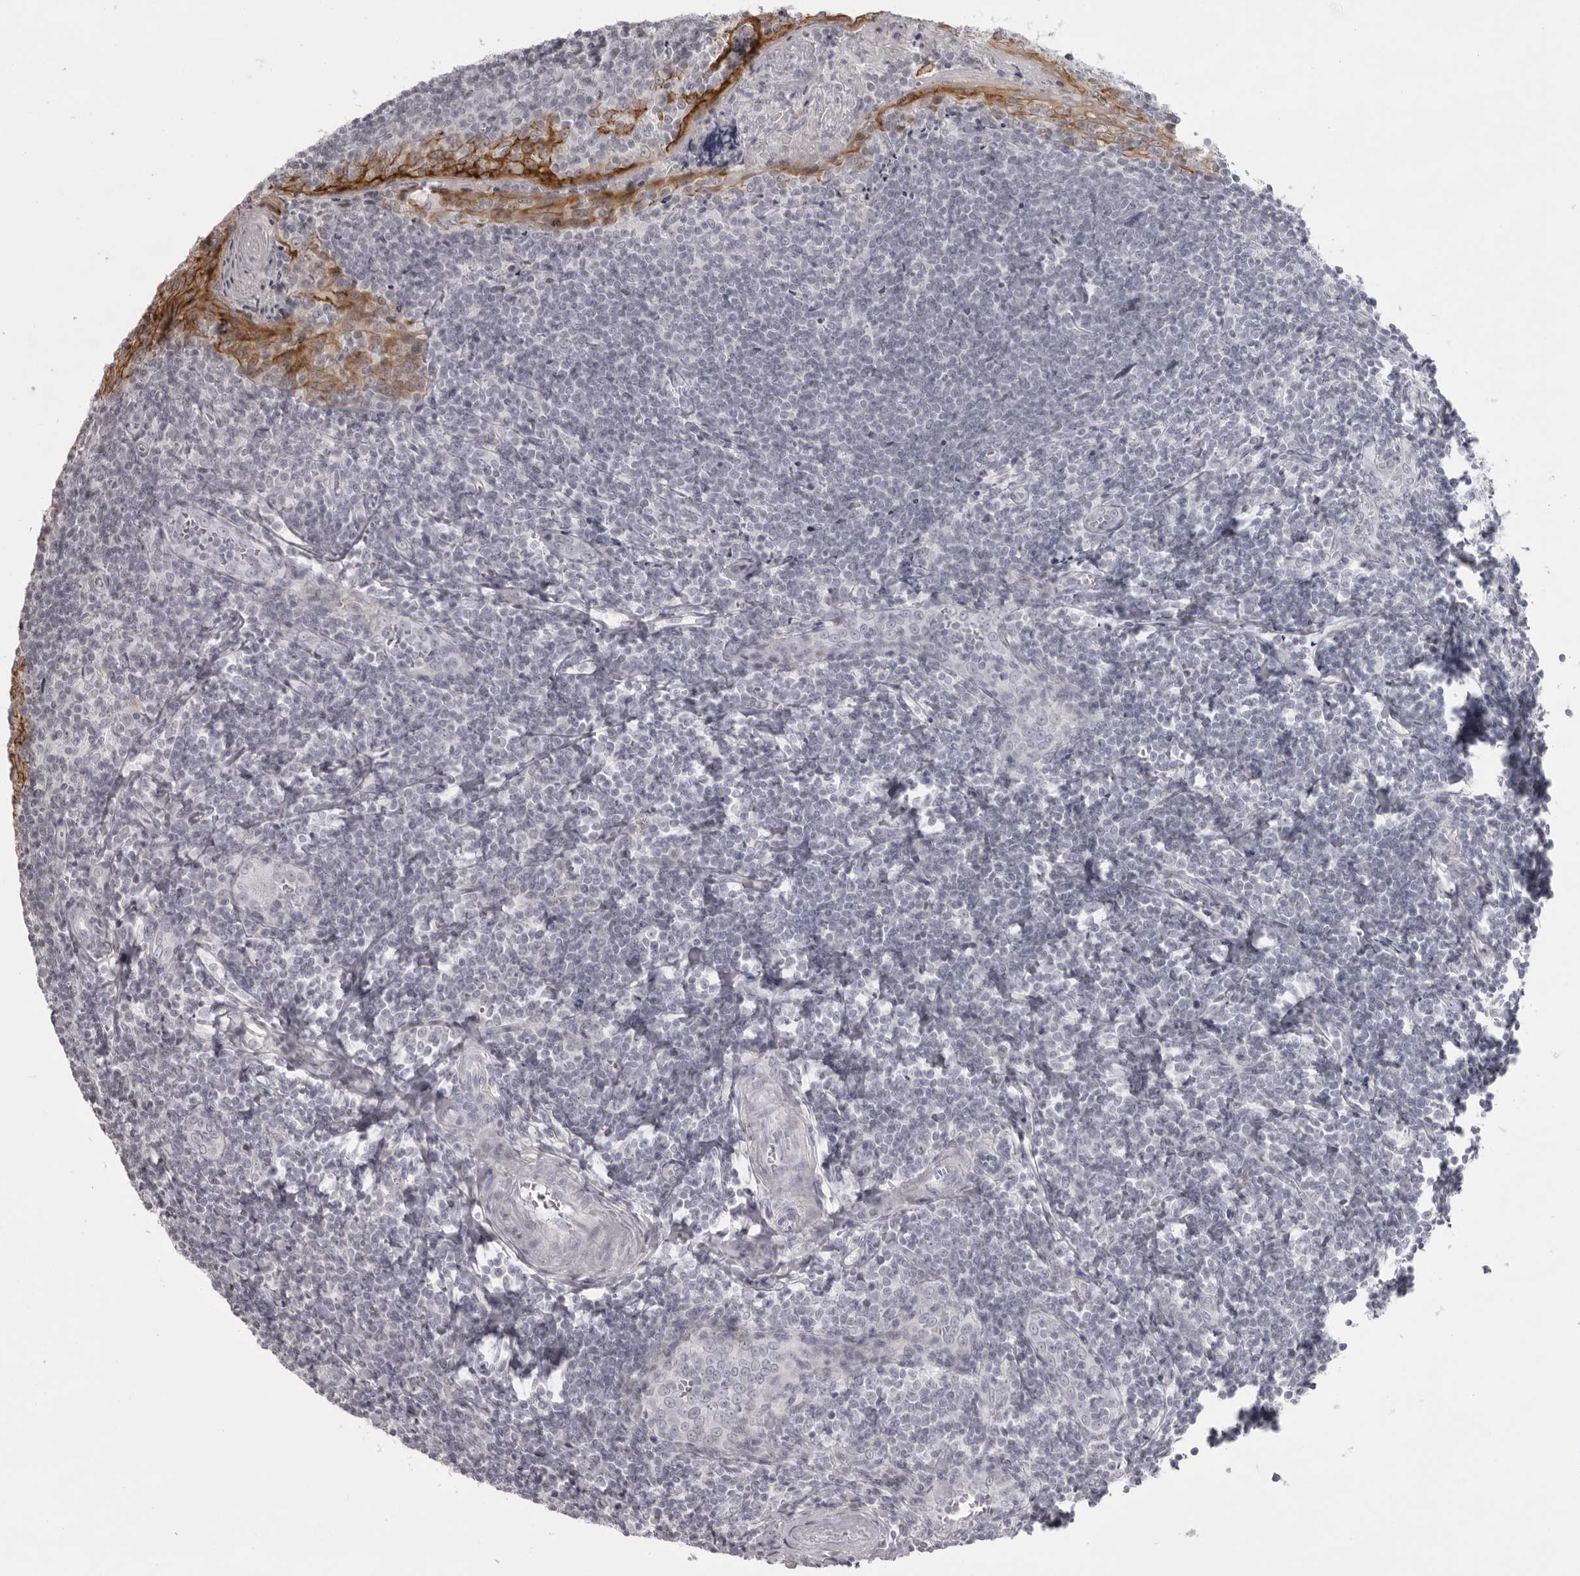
{"staining": {"intensity": "negative", "quantity": "none", "location": "none"}, "tissue": "tonsil", "cell_type": "Germinal center cells", "image_type": "normal", "snomed": [{"axis": "morphology", "description": "Normal tissue, NOS"}, {"axis": "topography", "description": "Tonsil"}], "caption": "Tonsil stained for a protein using immunohistochemistry (IHC) exhibits no staining germinal center cells.", "gene": "NUDT18", "patient": {"sex": "male", "age": 27}}